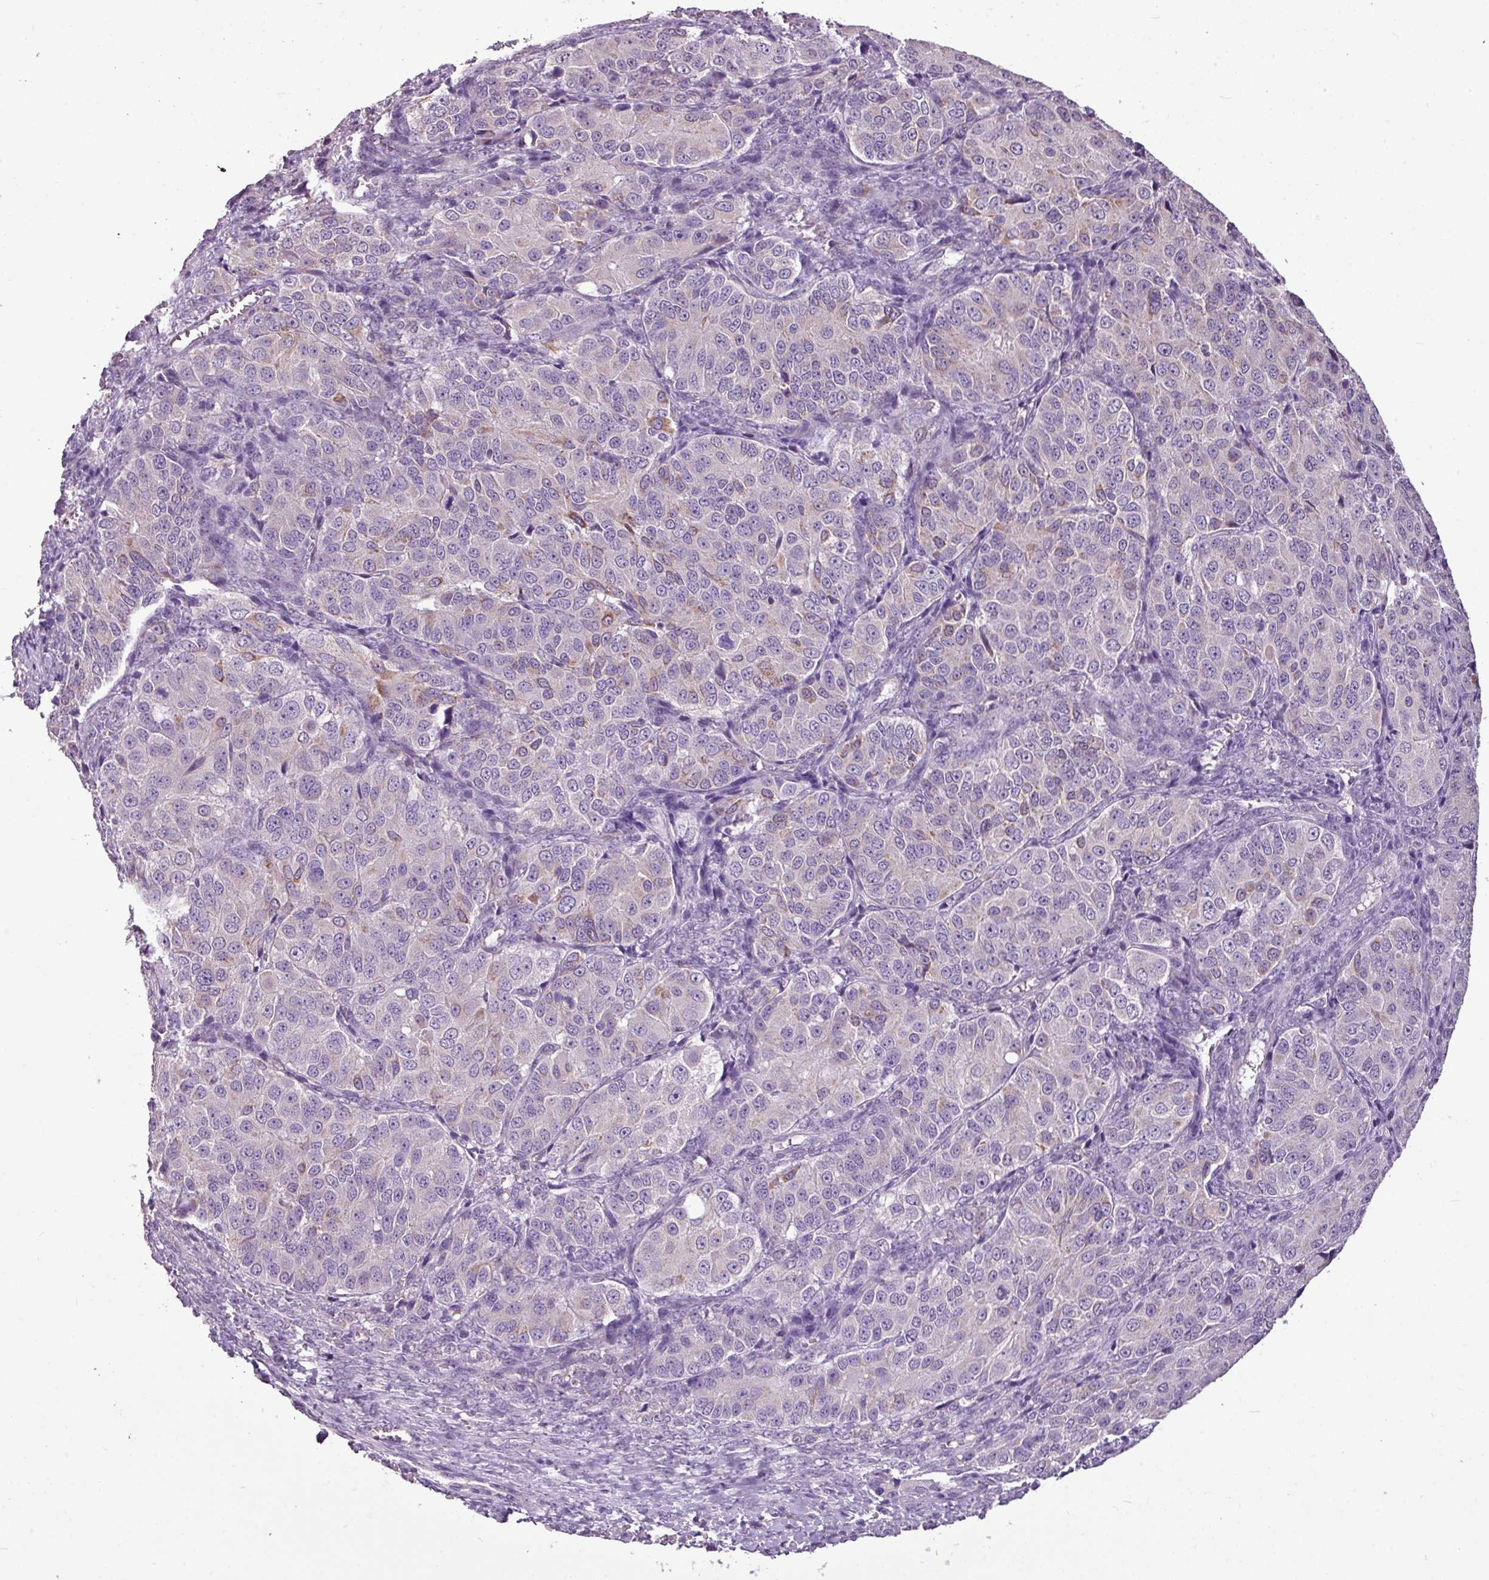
{"staining": {"intensity": "weak", "quantity": "<25%", "location": "cytoplasmic/membranous"}, "tissue": "ovarian cancer", "cell_type": "Tumor cells", "image_type": "cancer", "snomed": [{"axis": "morphology", "description": "Carcinoma, endometroid"}, {"axis": "topography", "description": "Ovary"}], "caption": "This is a image of immunohistochemistry staining of ovarian cancer, which shows no expression in tumor cells.", "gene": "ALDH2", "patient": {"sex": "female", "age": 51}}